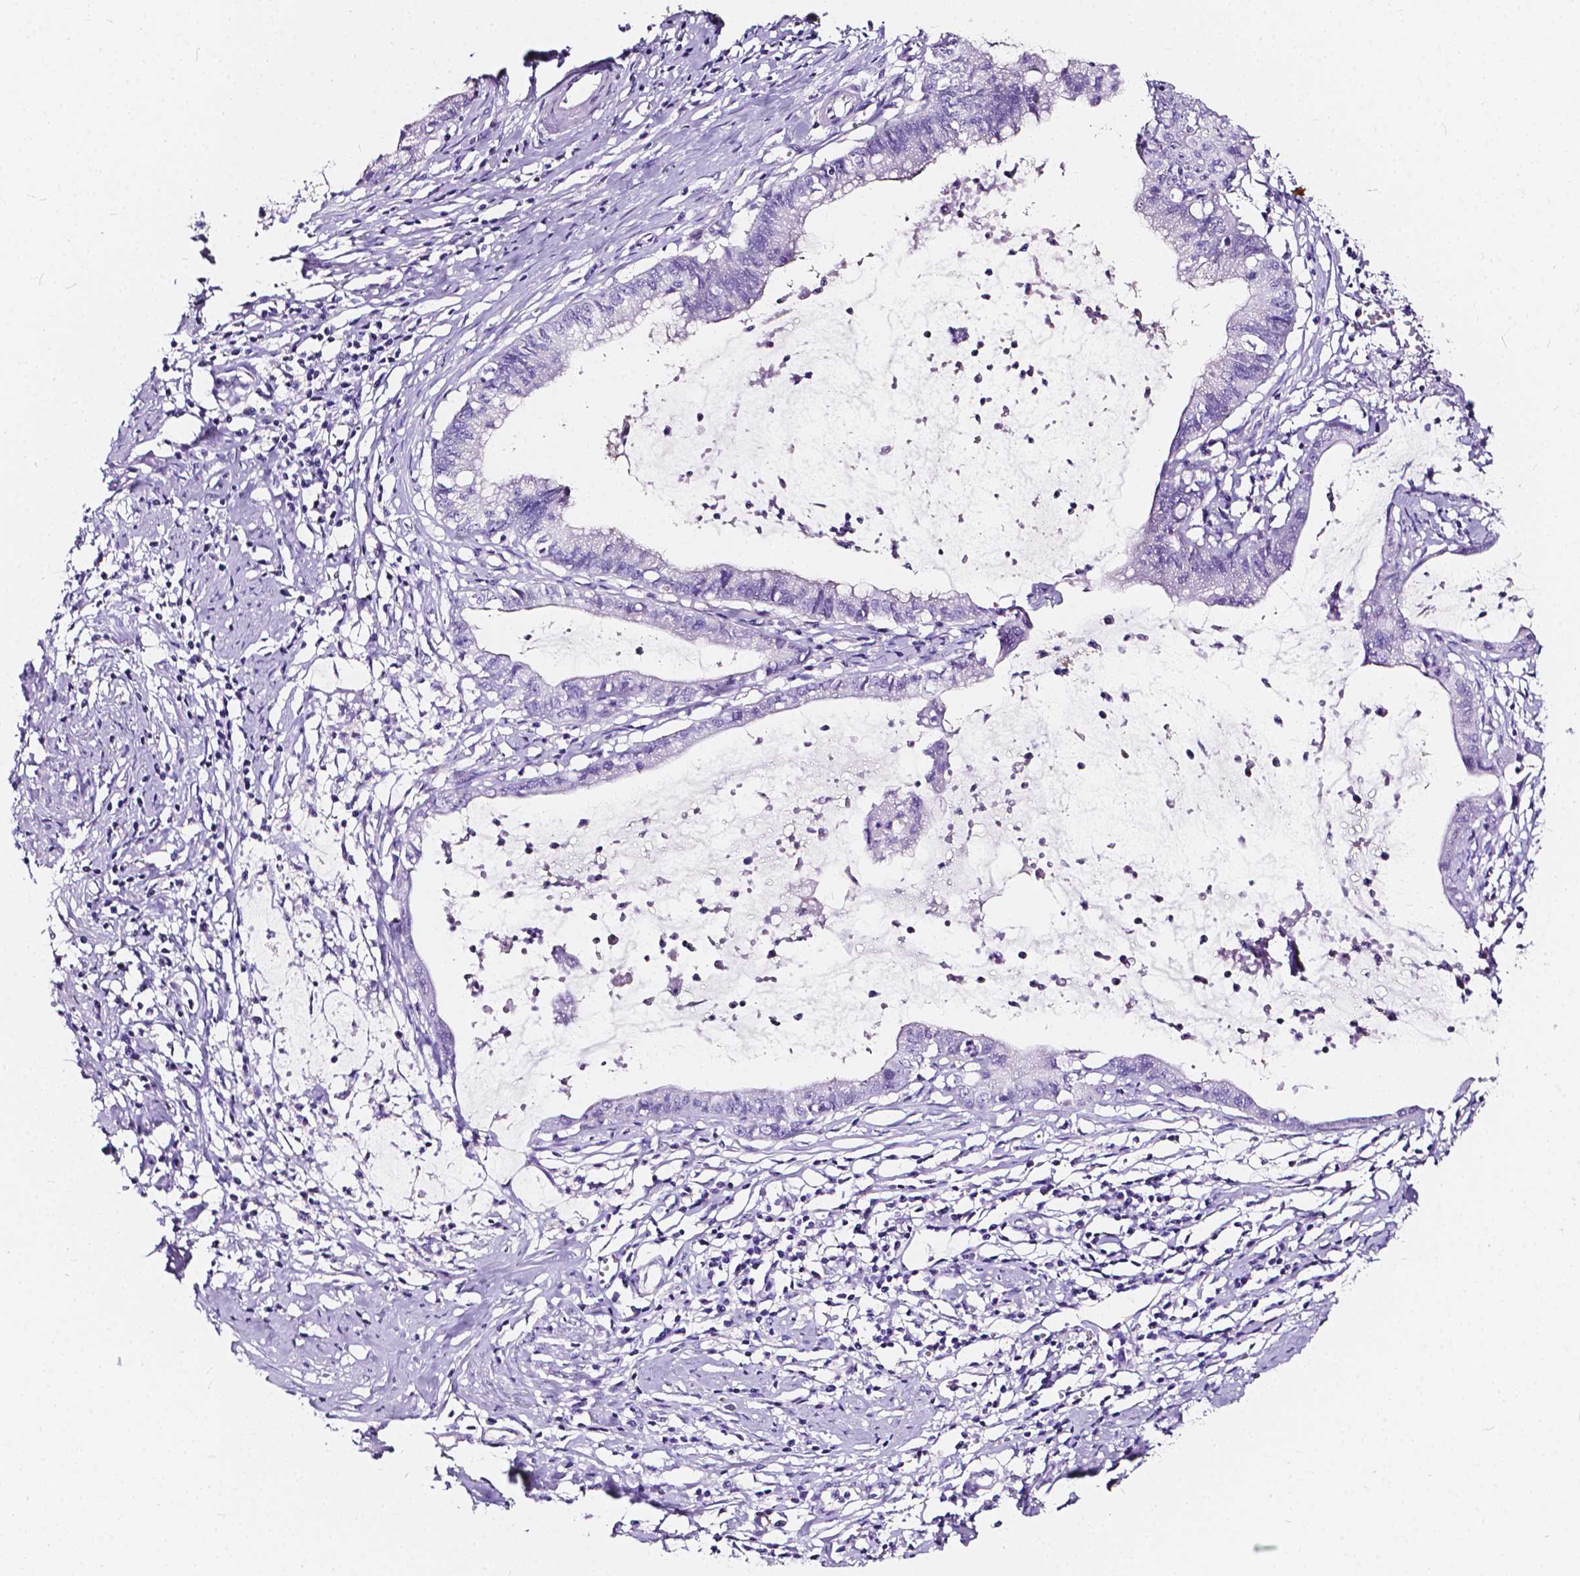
{"staining": {"intensity": "negative", "quantity": "none", "location": "none"}, "tissue": "cervical cancer", "cell_type": "Tumor cells", "image_type": "cancer", "snomed": [{"axis": "morphology", "description": "Normal tissue, NOS"}, {"axis": "morphology", "description": "Adenocarcinoma, NOS"}, {"axis": "topography", "description": "Cervix"}], "caption": "Immunohistochemistry micrograph of neoplastic tissue: human cervical adenocarcinoma stained with DAB (3,3'-diaminobenzidine) exhibits no significant protein positivity in tumor cells.", "gene": "CLSTN2", "patient": {"sex": "female", "age": 38}}